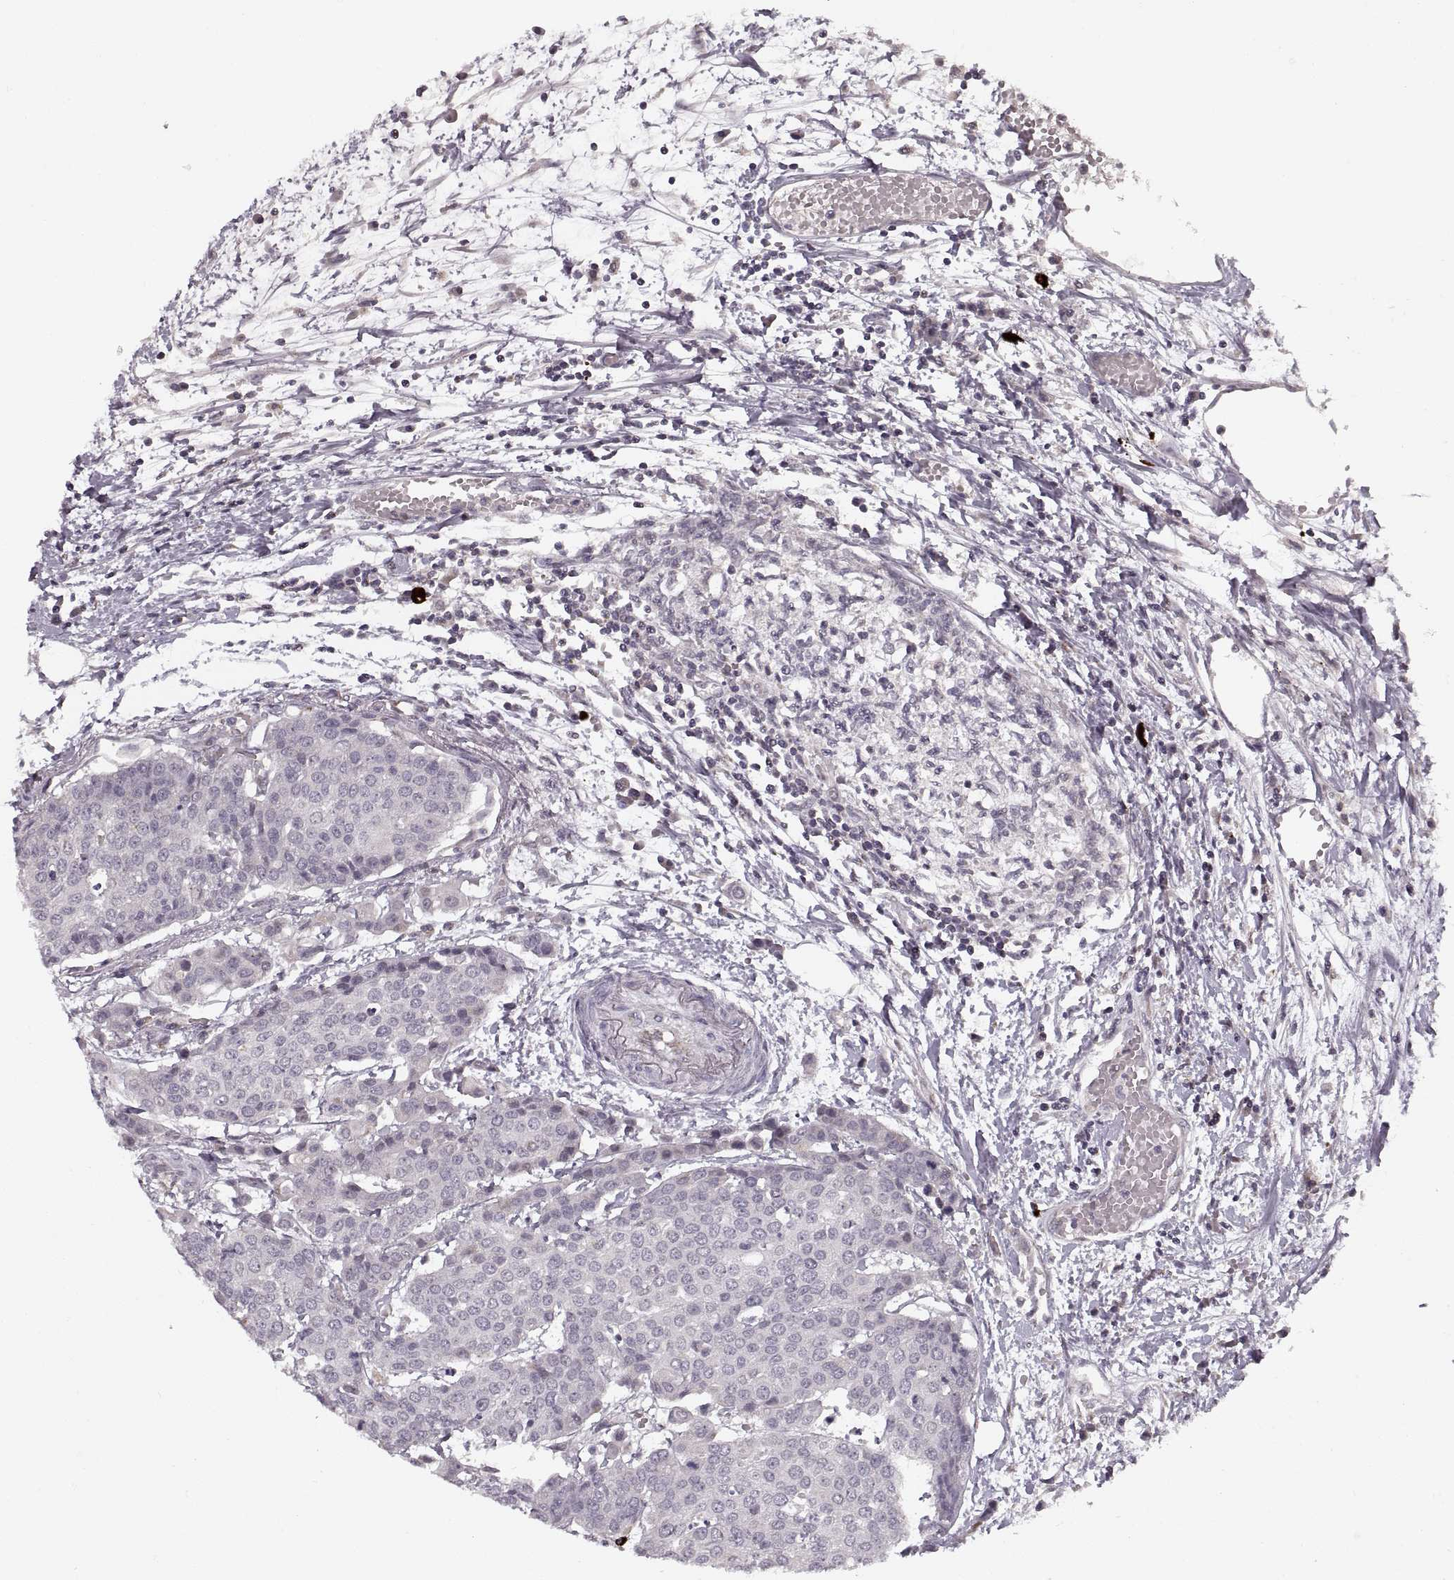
{"staining": {"intensity": "negative", "quantity": "none", "location": "none"}, "tissue": "carcinoid", "cell_type": "Tumor cells", "image_type": "cancer", "snomed": [{"axis": "morphology", "description": "Carcinoid, malignant, NOS"}, {"axis": "topography", "description": "Colon"}], "caption": "High magnification brightfield microscopy of carcinoid stained with DAB (3,3'-diaminobenzidine) (brown) and counterstained with hematoxylin (blue): tumor cells show no significant expression. (Immunohistochemistry (ihc), brightfield microscopy, high magnification).", "gene": "ASIC3", "patient": {"sex": "male", "age": 81}}